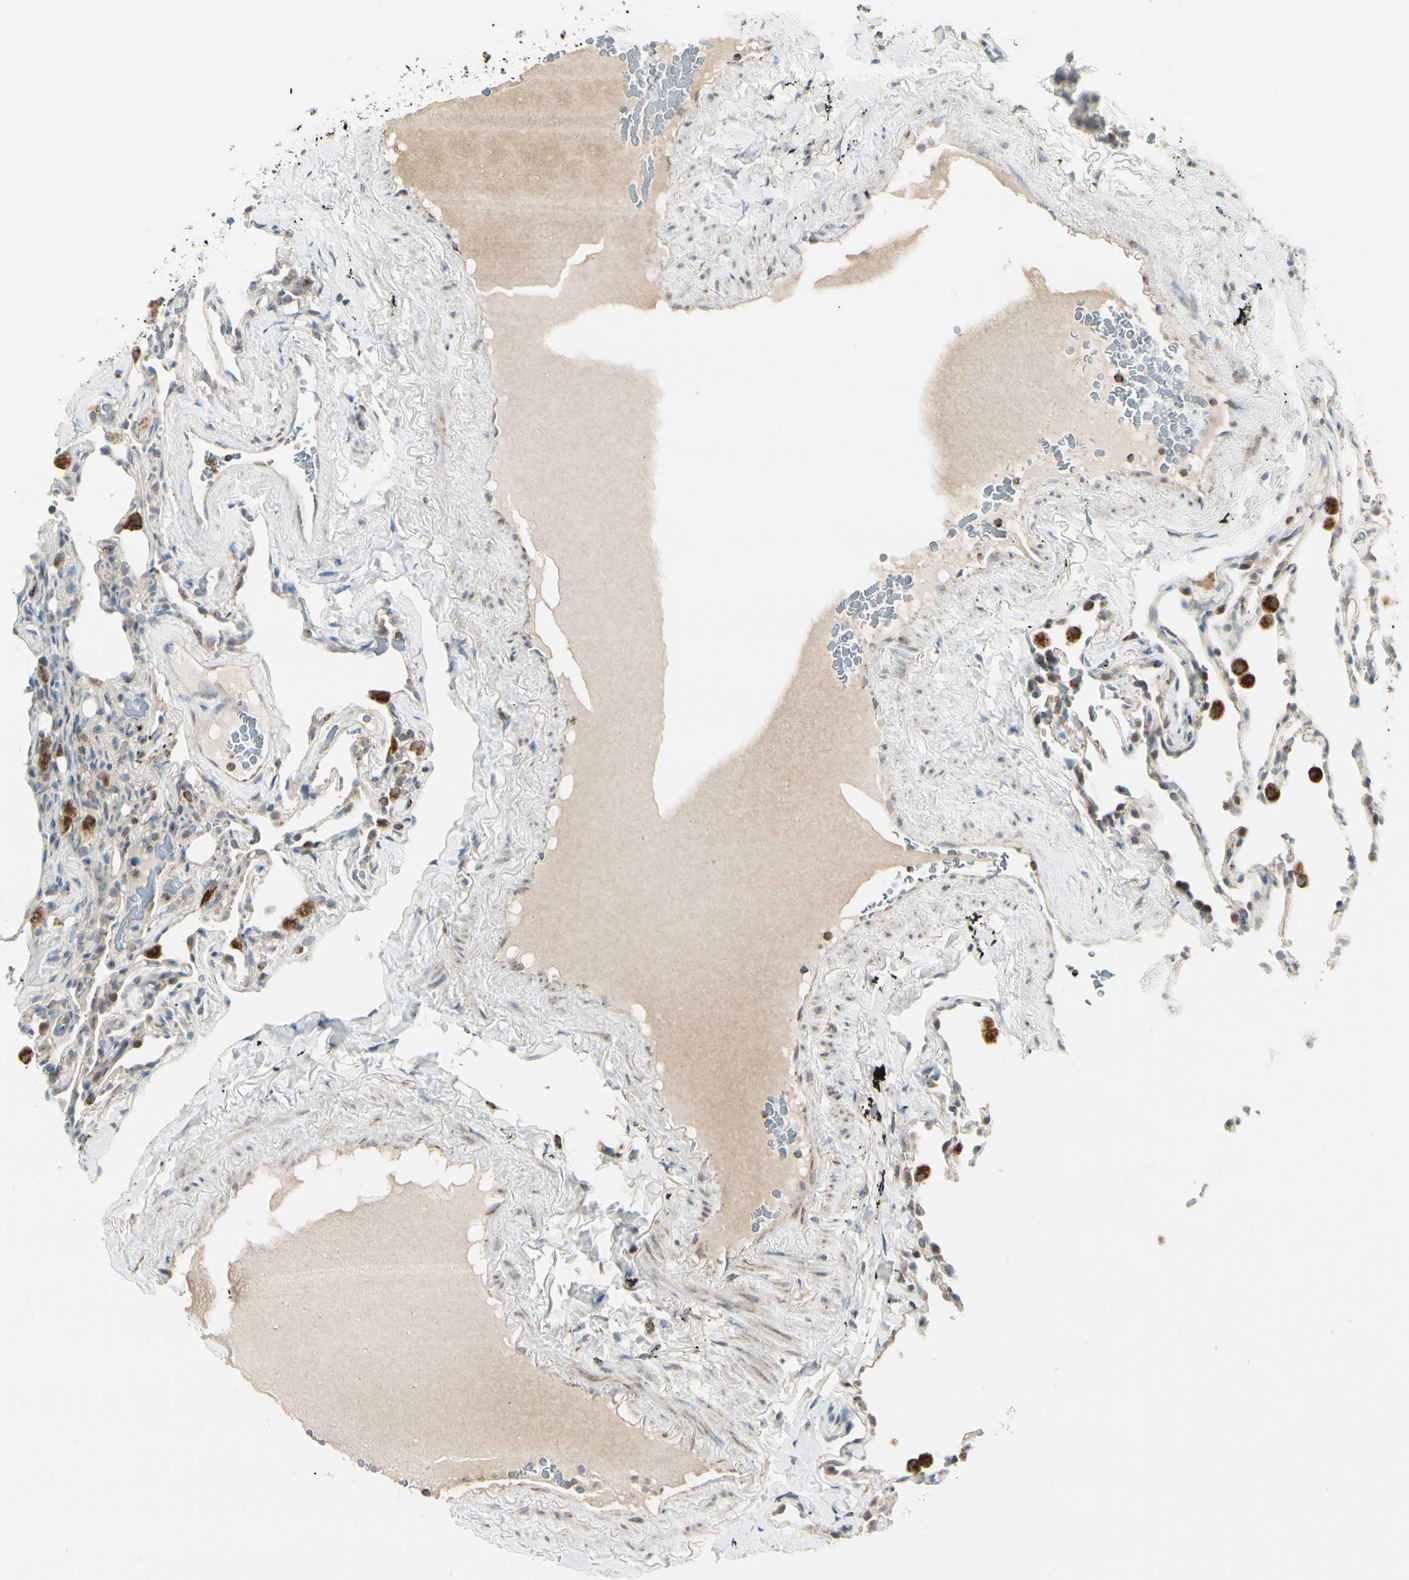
{"staining": {"intensity": "weak", "quantity": "25%-75%", "location": "cytoplasmic/membranous"}, "tissue": "lung", "cell_type": "Alveolar cells", "image_type": "normal", "snomed": [{"axis": "morphology", "description": "Normal tissue, NOS"}, {"axis": "morphology", "description": "Soft tissue tumor metastatic"}, {"axis": "topography", "description": "Lung"}], "caption": "IHC micrograph of benign lung: lung stained using IHC exhibits low levels of weak protein expression localized specifically in the cytoplasmic/membranous of alveolar cells, appearing as a cytoplasmic/membranous brown color.", "gene": "ANKS6", "patient": {"sex": "male", "age": 59}}